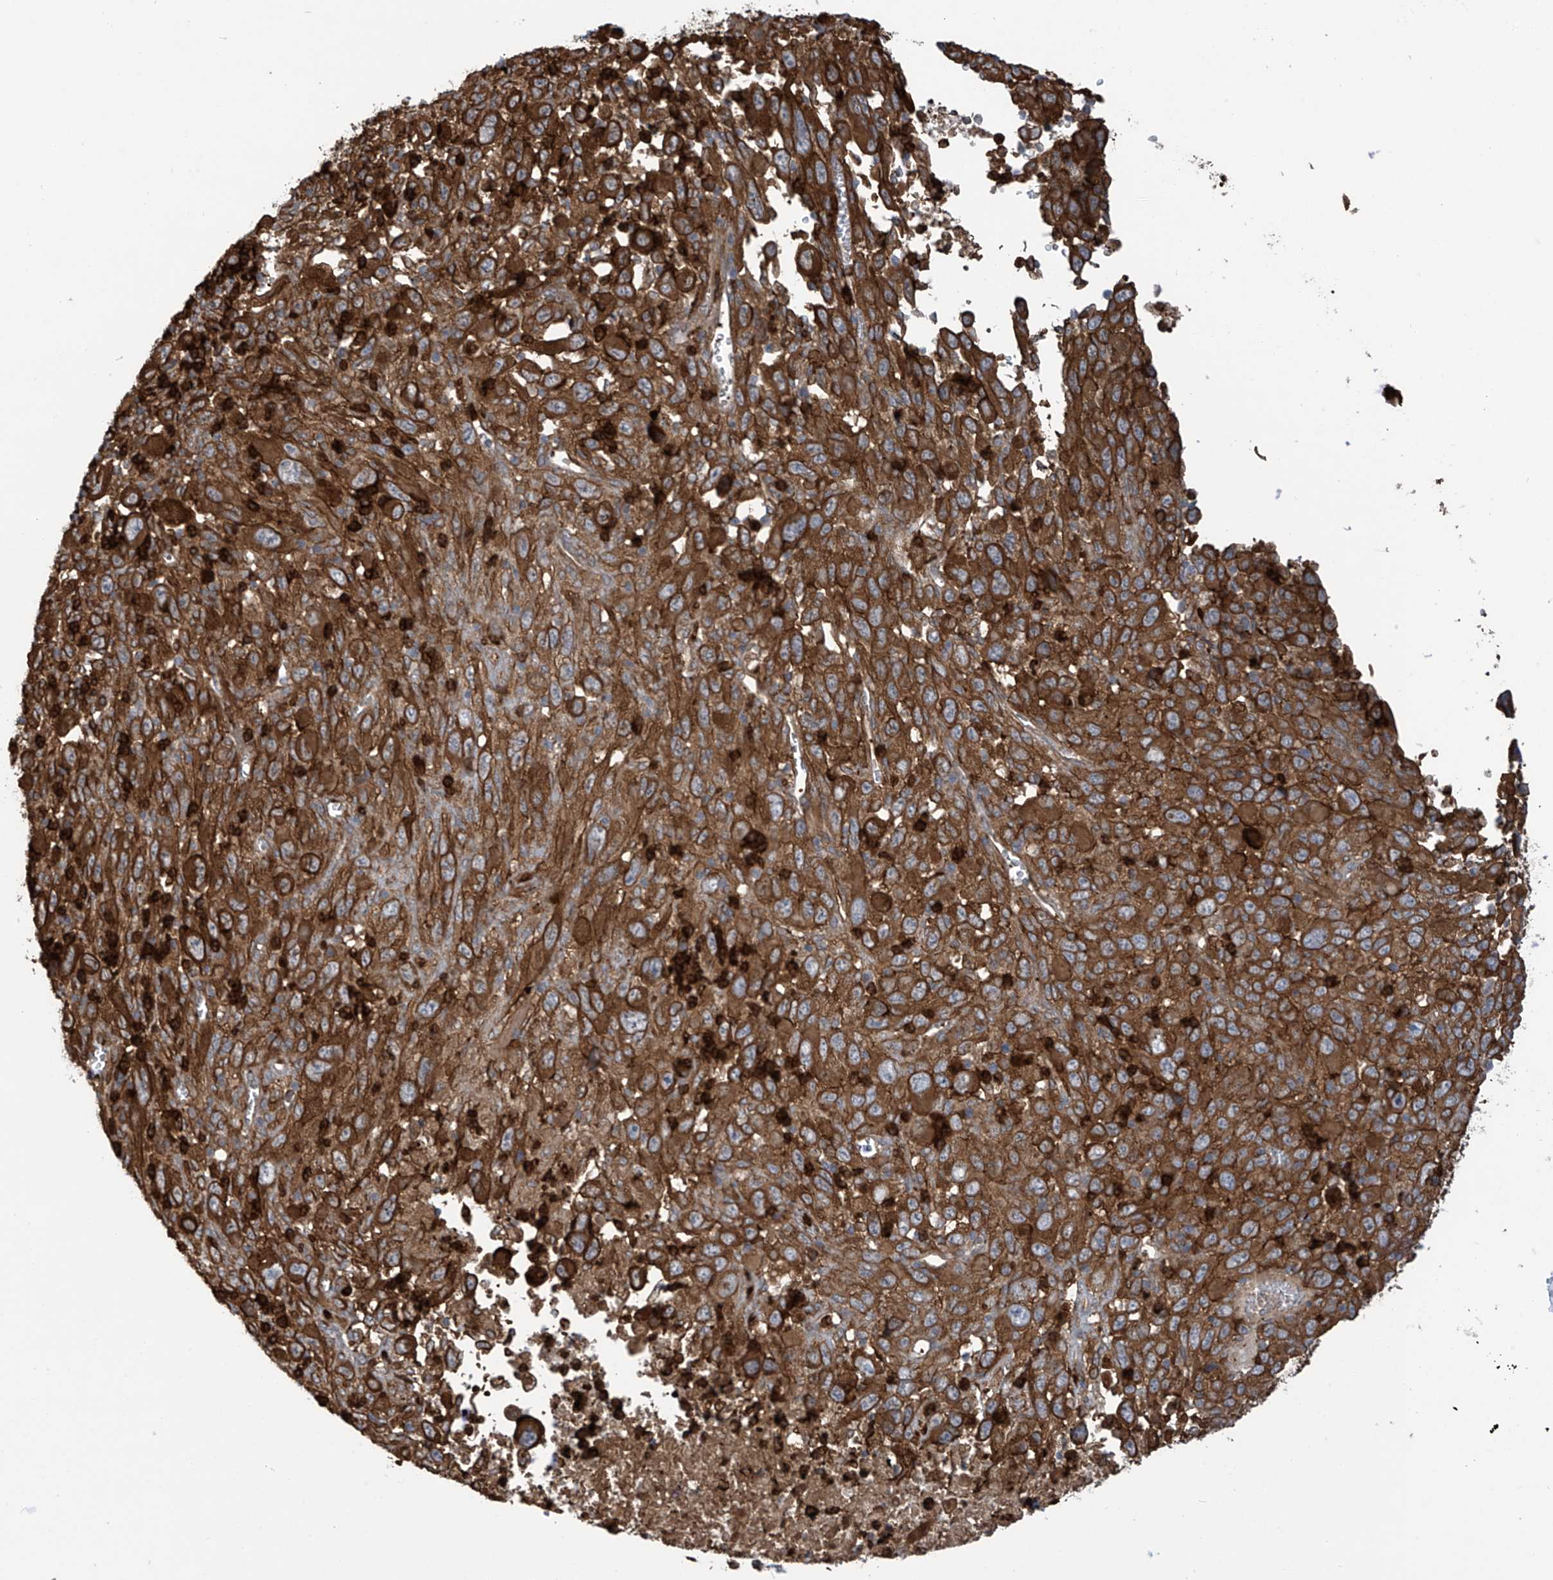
{"staining": {"intensity": "strong", "quantity": ">75%", "location": "cytoplasmic/membranous"}, "tissue": "melanoma", "cell_type": "Tumor cells", "image_type": "cancer", "snomed": [{"axis": "morphology", "description": "Malignant melanoma, Metastatic site"}, {"axis": "topography", "description": "Skin"}], "caption": "Tumor cells exhibit strong cytoplasmic/membranous expression in about >75% of cells in malignant melanoma (metastatic site). (DAB (3,3'-diaminobenzidine) = brown stain, brightfield microscopy at high magnification).", "gene": "SLC9A2", "patient": {"sex": "female", "age": 56}}